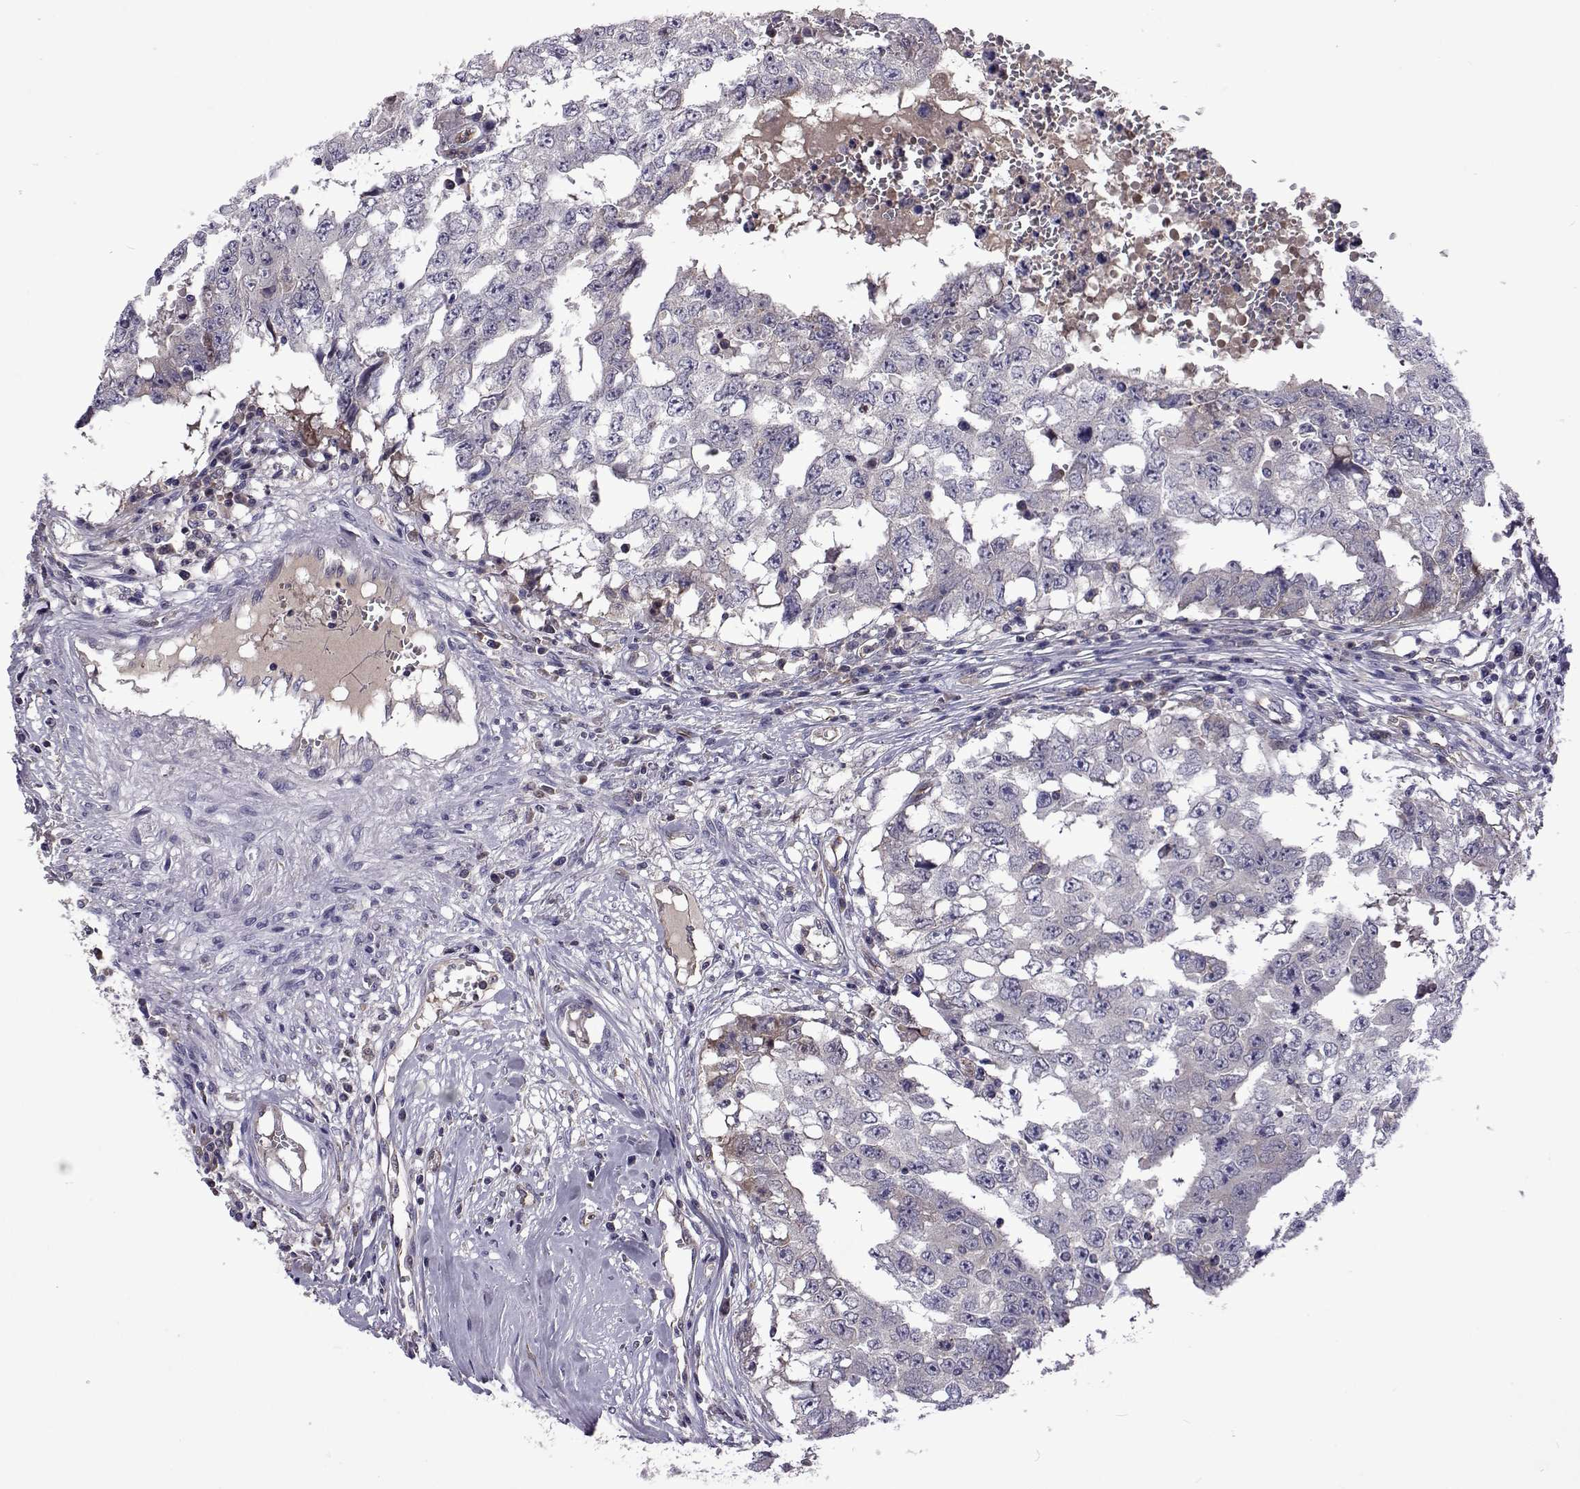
{"staining": {"intensity": "negative", "quantity": "none", "location": "none"}, "tissue": "testis cancer", "cell_type": "Tumor cells", "image_type": "cancer", "snomed": [{"axis": "morphology", "description": "Carcinoma, Embryonal, NOS"}, {"axis": "topography", "description": "Testis"}], "caption": "The immunohistochemistry image has no significant expression in tumor cells of testis embryonal carcinoma tissue. (DAB (3,3'-diaminobenzidine) immunohistochemistry with hematoxylin counter stain).", "gene": "TCF15", "patient": {"sex": "male", "age": 36}}